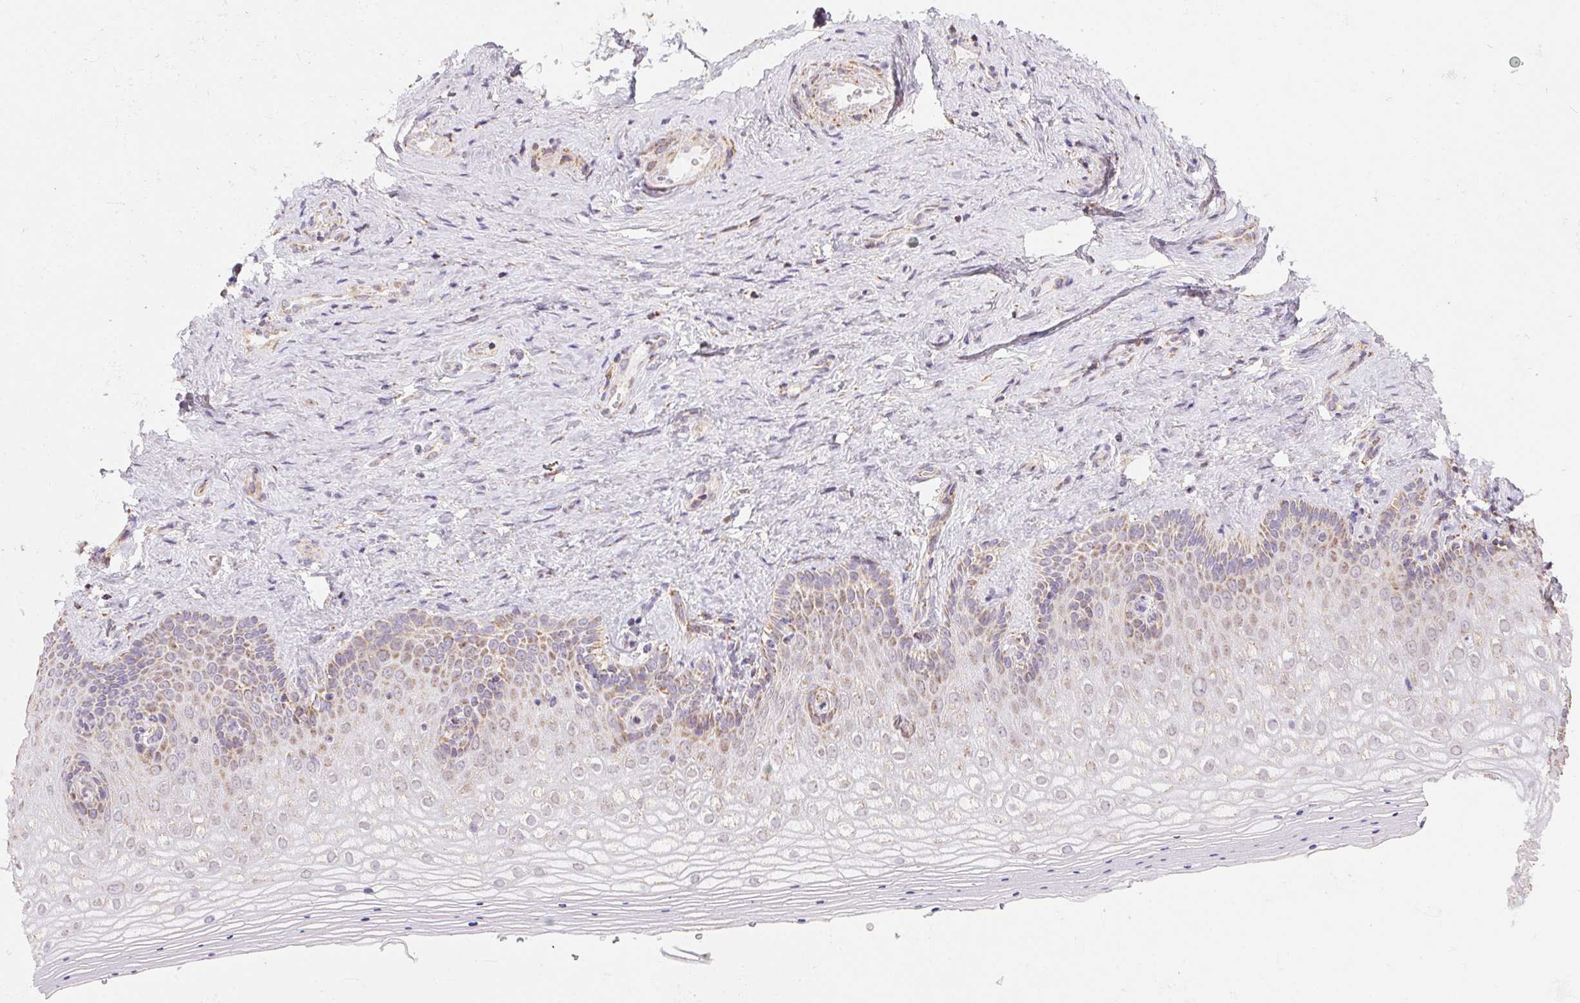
{"staining": {"intensity": "weak", "quantity": "25%-75%", "location": "cytoplasmic/membranous"}, "tissue": "vagina", "cell_type": "Squamous epithelial cells", "image_type": "normal", "snomed": [{"axis": "morphology", "description": "Normal tissue, NOS"}, {"axis": "topography", "description": "Vagina"}], "caption": "Immunohistochemistry photomicrograph of unremarkable vagina: vagina stained using immunohistochemistry (IHC) reveals low levels of weak protein expression localized specifically in the cytoplasmic/membranous of squamous epithelial cells, appearing as a cytoplasmic/membranous brown color.", "gene": "MAPK11", "patient": {"sex": "female", "age": 42}}